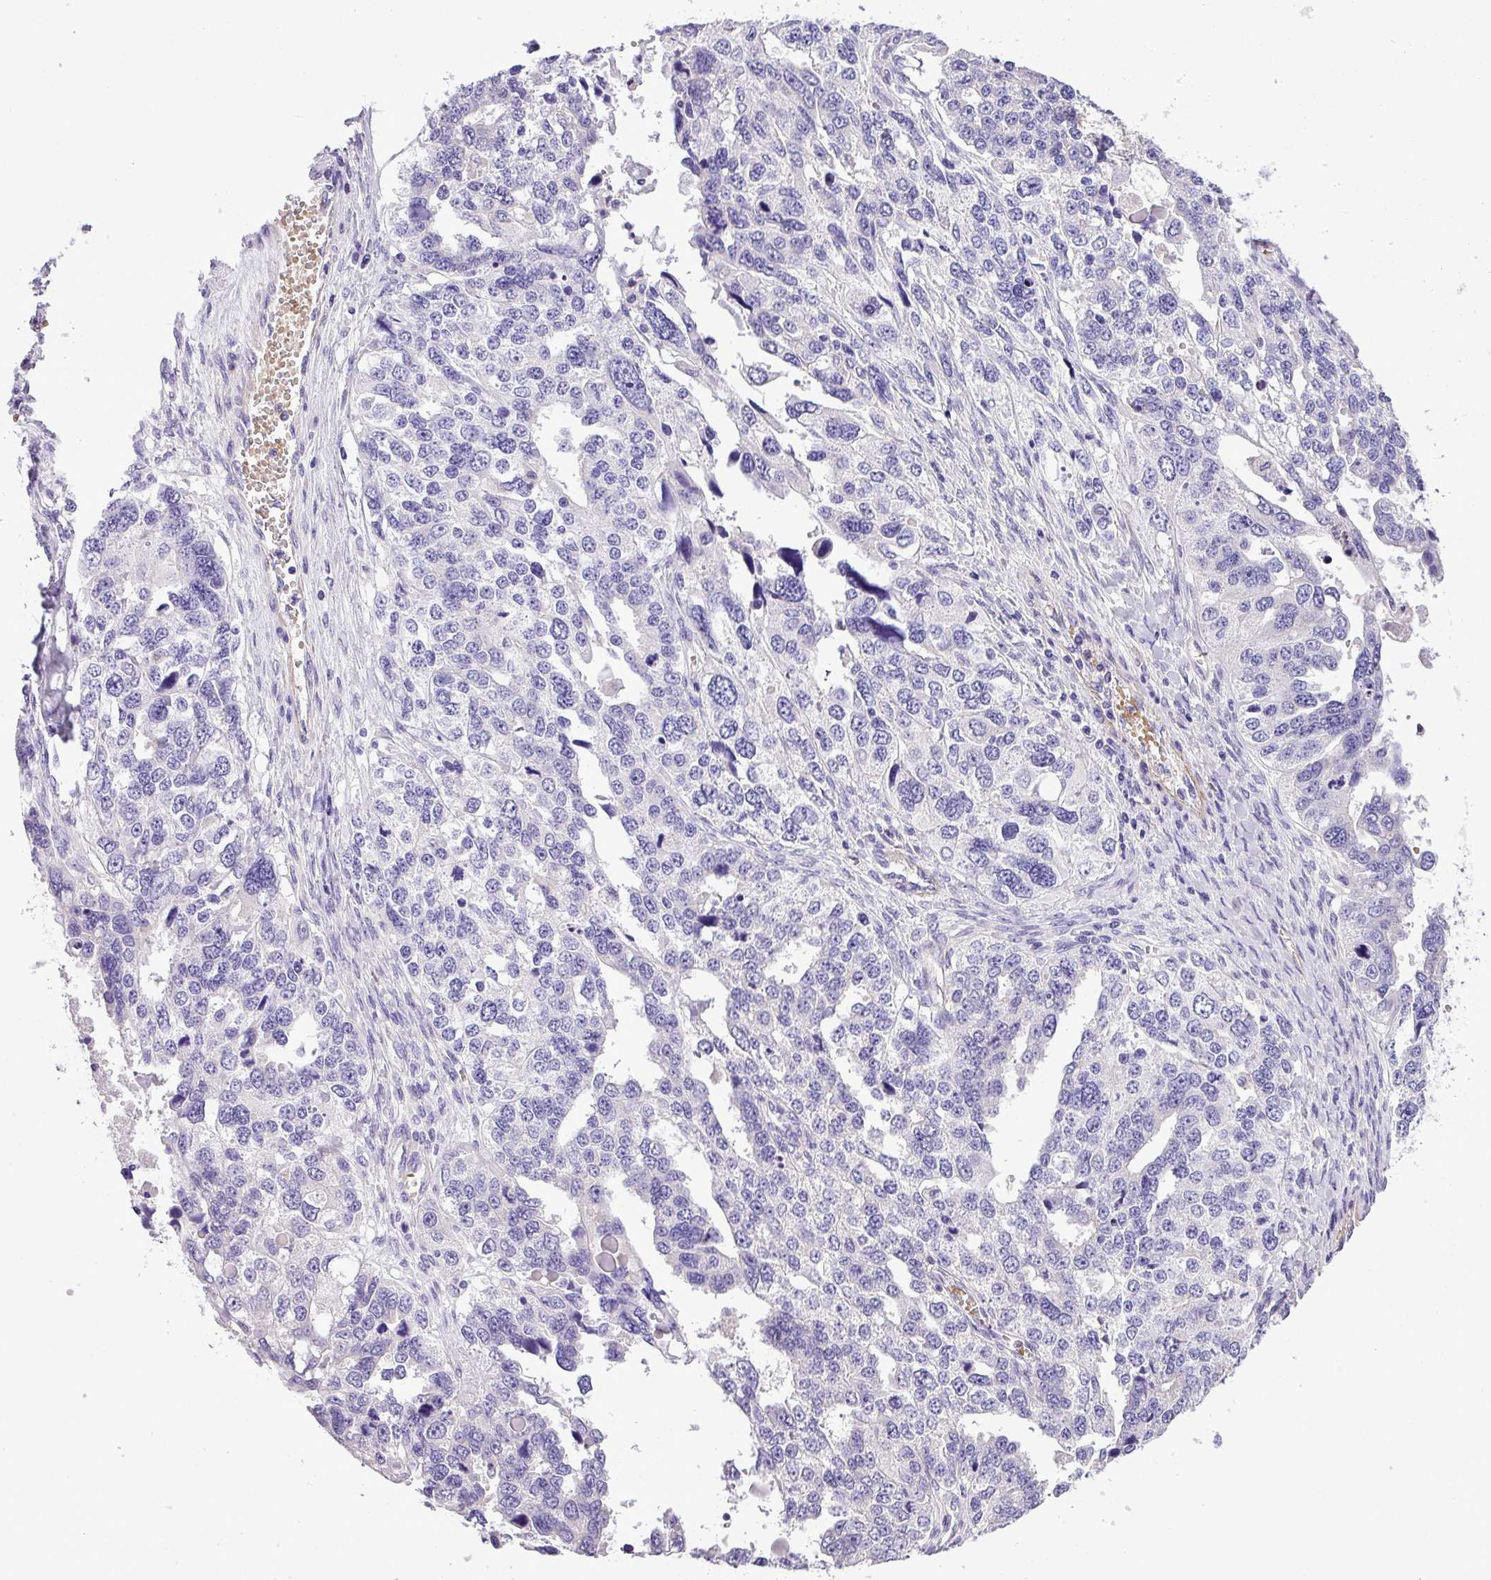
{"staining": {"intensity": "negative", "quantity": "none", "location": "none"}, "tissue": "ovarian cancer", "cell_type": "Tumor cells", "image_type": "cancer", "snomed": [{"axis": "morphology", "description": "Cystadenocarcinoma, serous, NOS"}, {"axis": "topography", "description": "Ovary"}], "caption": "Tumor cells are negative for brown protein staining in ovarian serous cystadenocarcinoma. (DAB (3,3'-diaminobenzidine) IHC, high magnification).", "gene": "NBEAL2", "patient": {"sex": "female", "age": 76}}